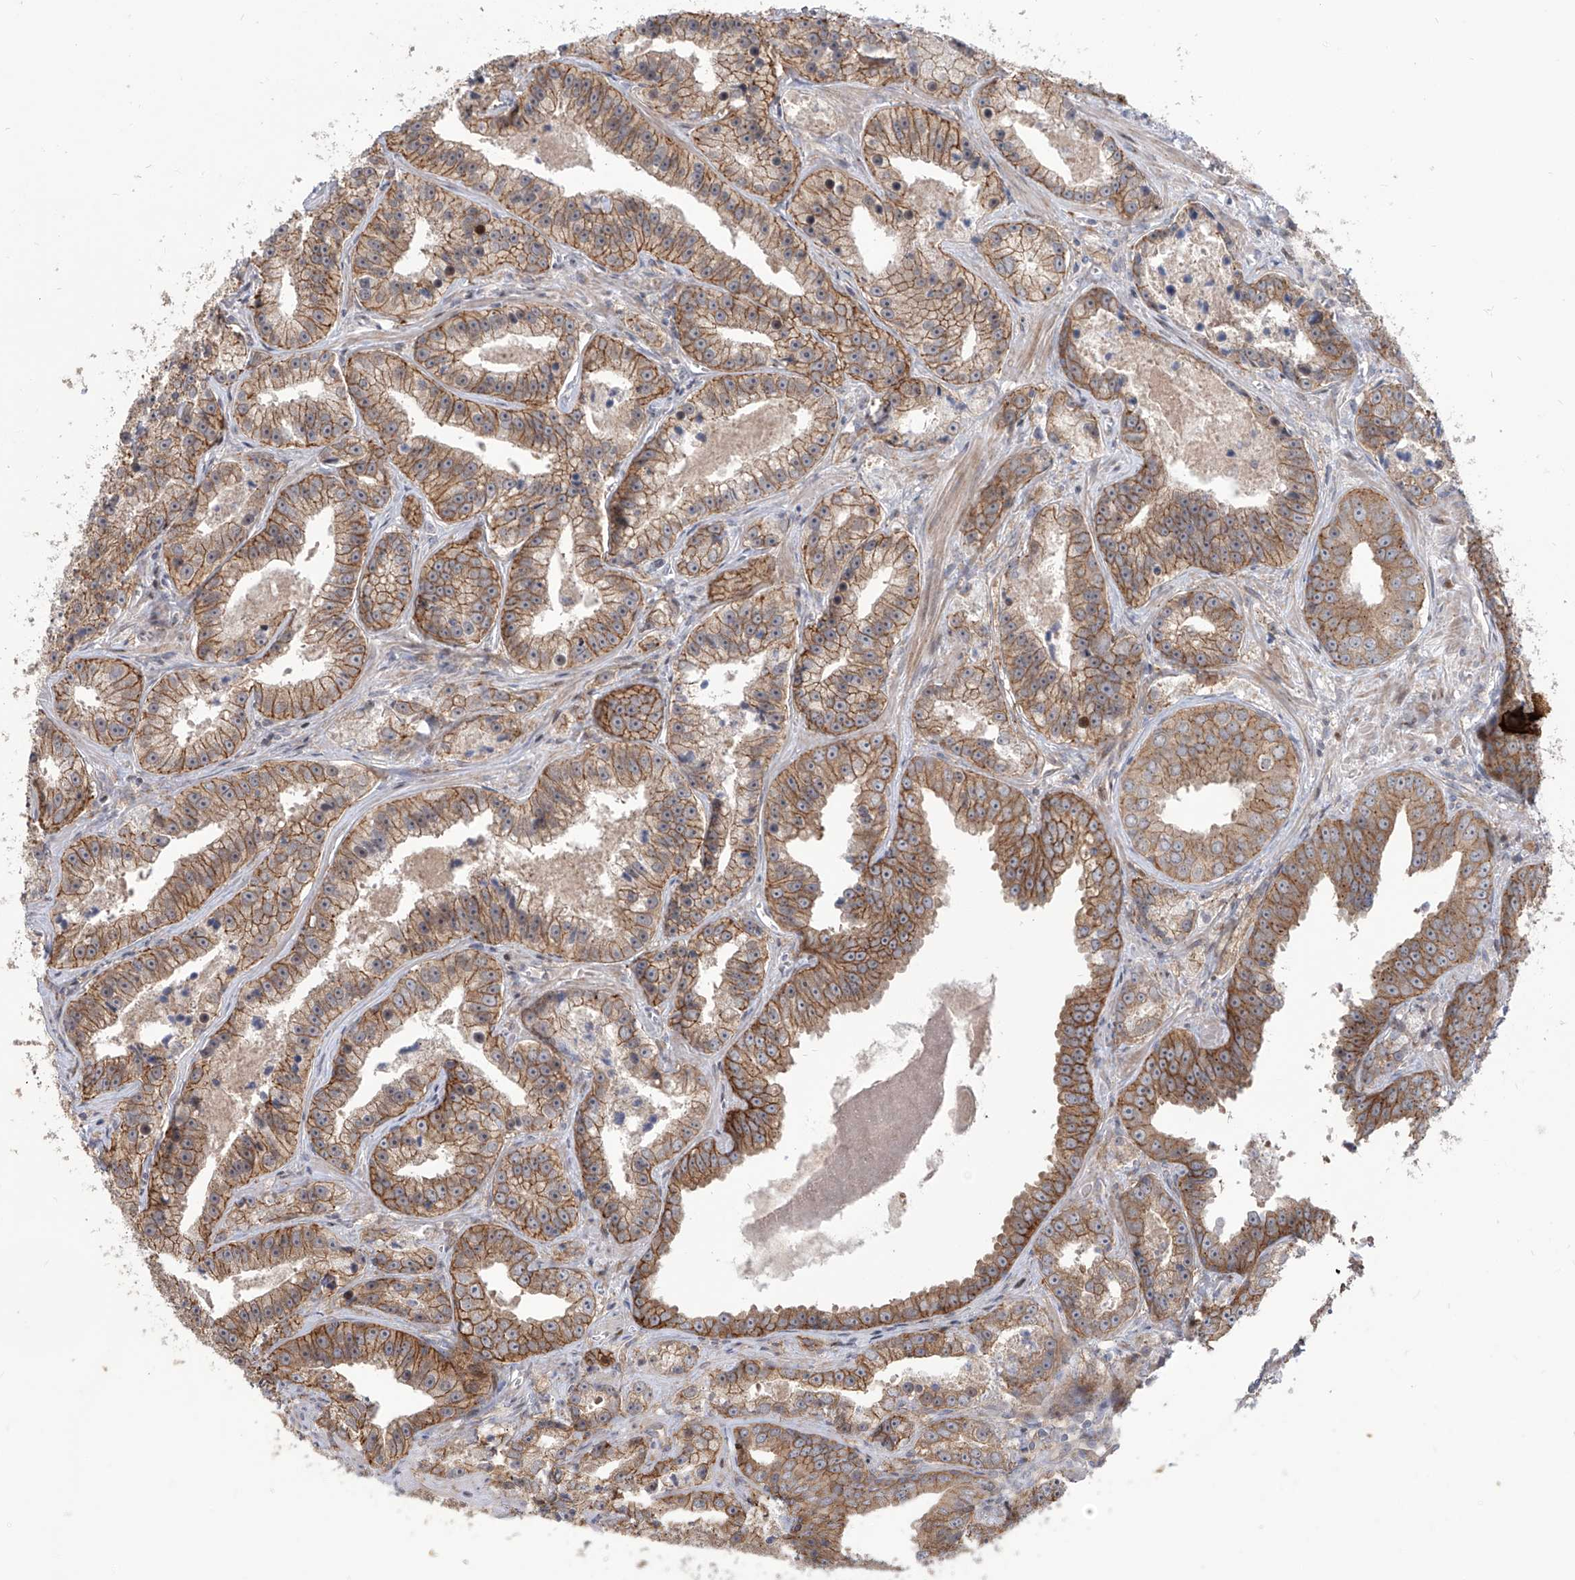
{"staining": {"intensity": "moderate", "quantity": ">75%", "location": "cytoplasmic/membranous"}, "tissue": "prostate cancer", "cell_type": "Tumor cells", "image_type": "cancer", "snomed": [{"axis": "morphology", "description": "Adenocarcinoma, High grade"}, {"axis": "topography", "description": "Prostate"}], "caption": "Protein staining by immunohistochemistry exhibits moderate cytoplasmic/membranous staining in approximately >75% of tumor cells in prostate cancer (high-grade adenocarcinoma).", "gene": "LRRC1", "patient": {"sex": "male", "age": 62}}